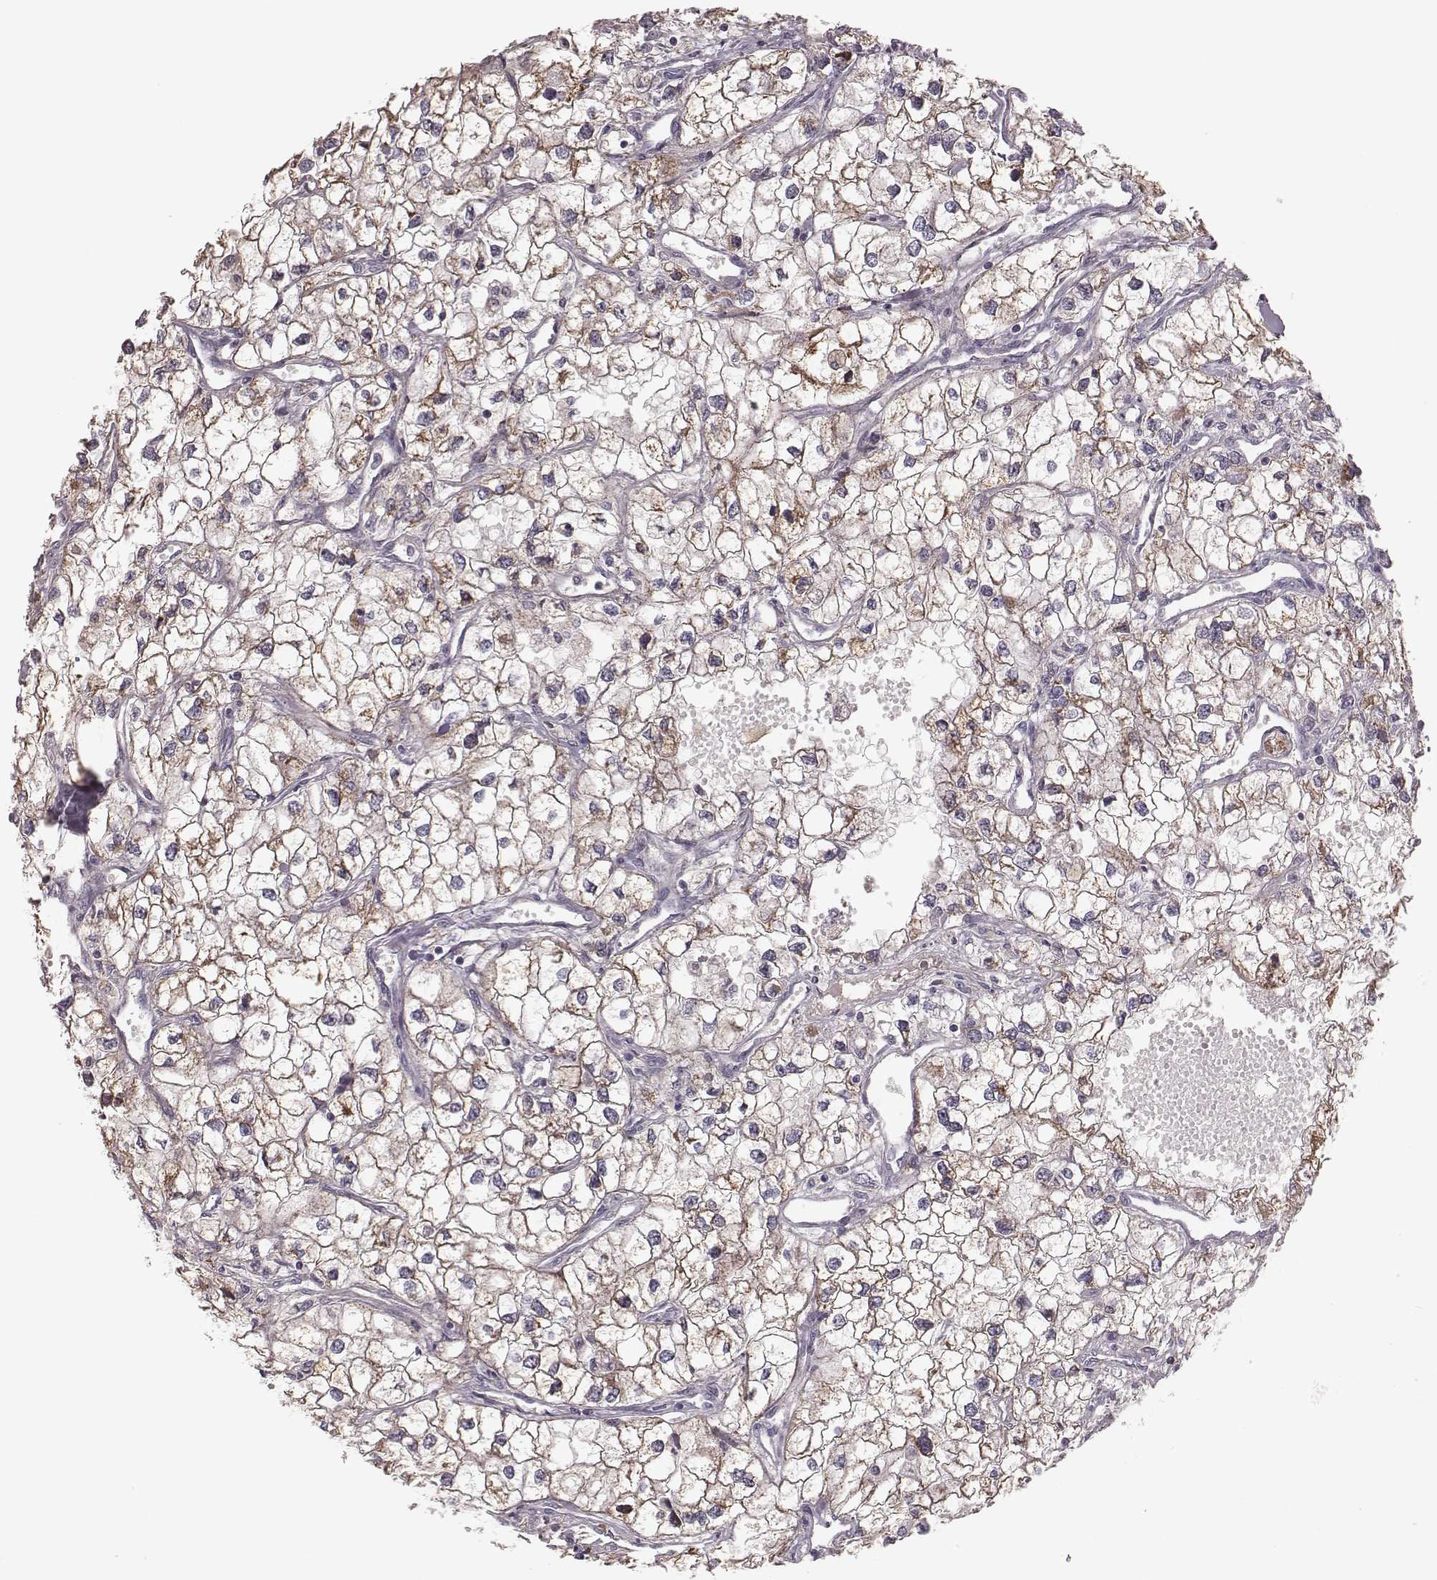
{"staining": {"intensity": "weak", "quantity": ">75%", "location": "cytoplasmic/membranous"}, "tissue": "renal cancer", "cell_type": "Tumor cells", "image_type": "cancer", "snomed": [{"axis": "morphology", "description": "Adenocarcinoma, NOS"}, {"axis": "topography", "description": "Kidney"}], "caption": "Brown immunohistochemical staining in human adenocarcinoma (renal) displays weak cytoplasmic/membranous expression in about >75% of tumor cells. (brown staining indicates protein expression, while blue staining denotes nuclei).", "gene": "MRPS27", "patient": {"sex": "male", "age": 59}}